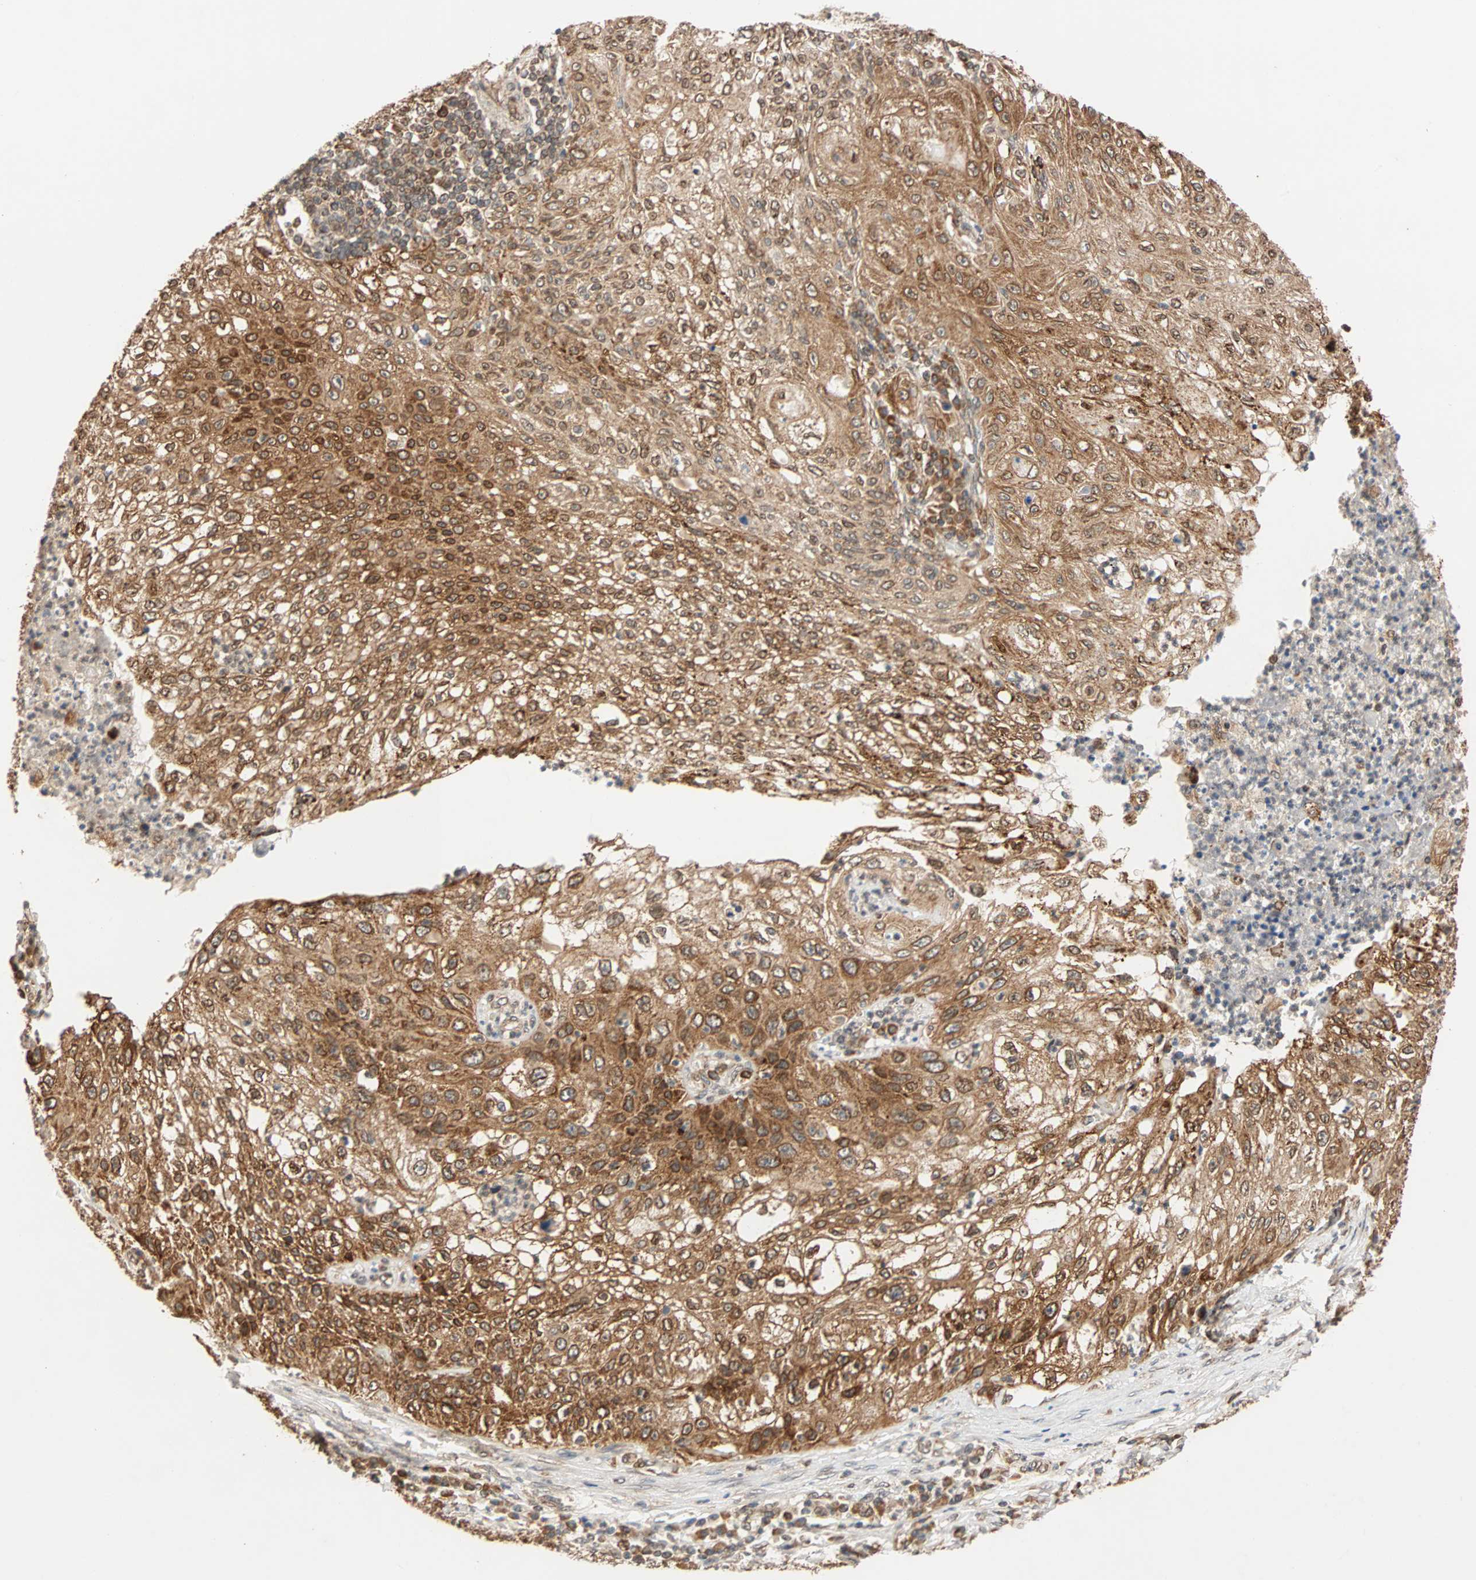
{"staining": {"intensity": "strong", "quantity": ">75%", "location": "cytoplasmic/membranous,nuclear"}, "tissue": "lung cancer", "cell_type": "Tumor cells", "image_type": "cancer", "snomed": [{"axis": "morphology", "description": "Inflammation, NOS"}, {"axis": "morphology", "description": "Squamous cell carcinoma, NOS"}, {"axis": "topography", "description": "Lymph node"}, {"axis": "topography", "description": "Soft tissue"}, {"axis": "topography", "description": "Lung"}], "caption": "Squamous cell carcinoma (lung) stained for a protein demonstrates strong cytoplasmic/membranous and nuclear positivity in tumor cells. Using DAB (brown) and hematoxylin (blue) stains, captured at high magnification using brightfield microscopy.", "gene": "AUP1", "patient": {"sex": "male", "age": 66}}